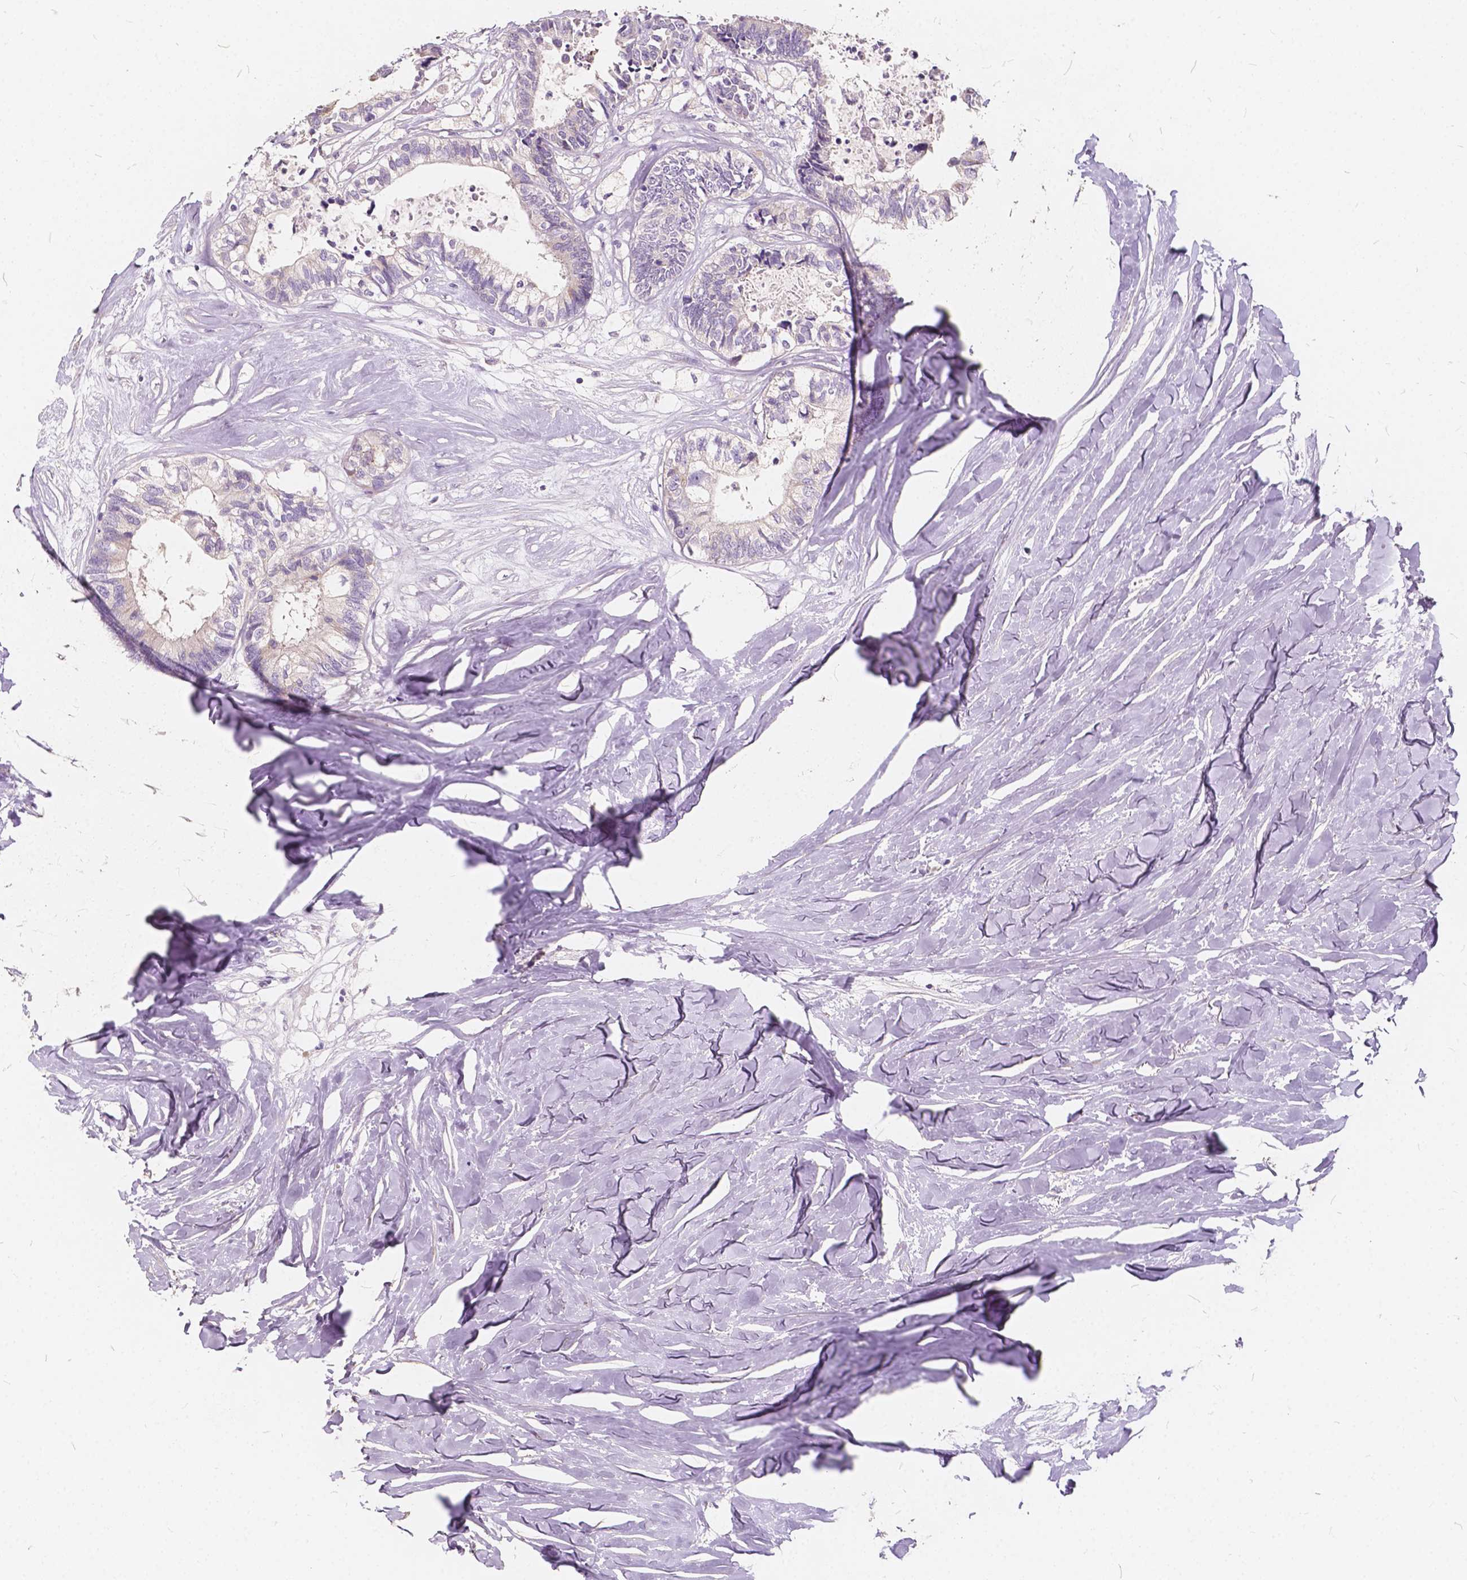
{"staining": {"intensity": "negative", "quantity": "none", "location": "none"}, "tissue": "colorectal cancer", "cell_type": "Tumor cells", "image_type": "cancer", "snomed": [{"axis": "morphology", "description": "Adenocarcinoma, NOS"}, {"axis": "topography", "description": "Colon"}, {"axis": "topography", "description": "Rectum"}], "caption": "Protein analysis of colorectal adenocarcinoma exhibits no significant staining in tumor cells.", "gene": "SLC7A8", "patient": {"sex": "male", "age": 57}}